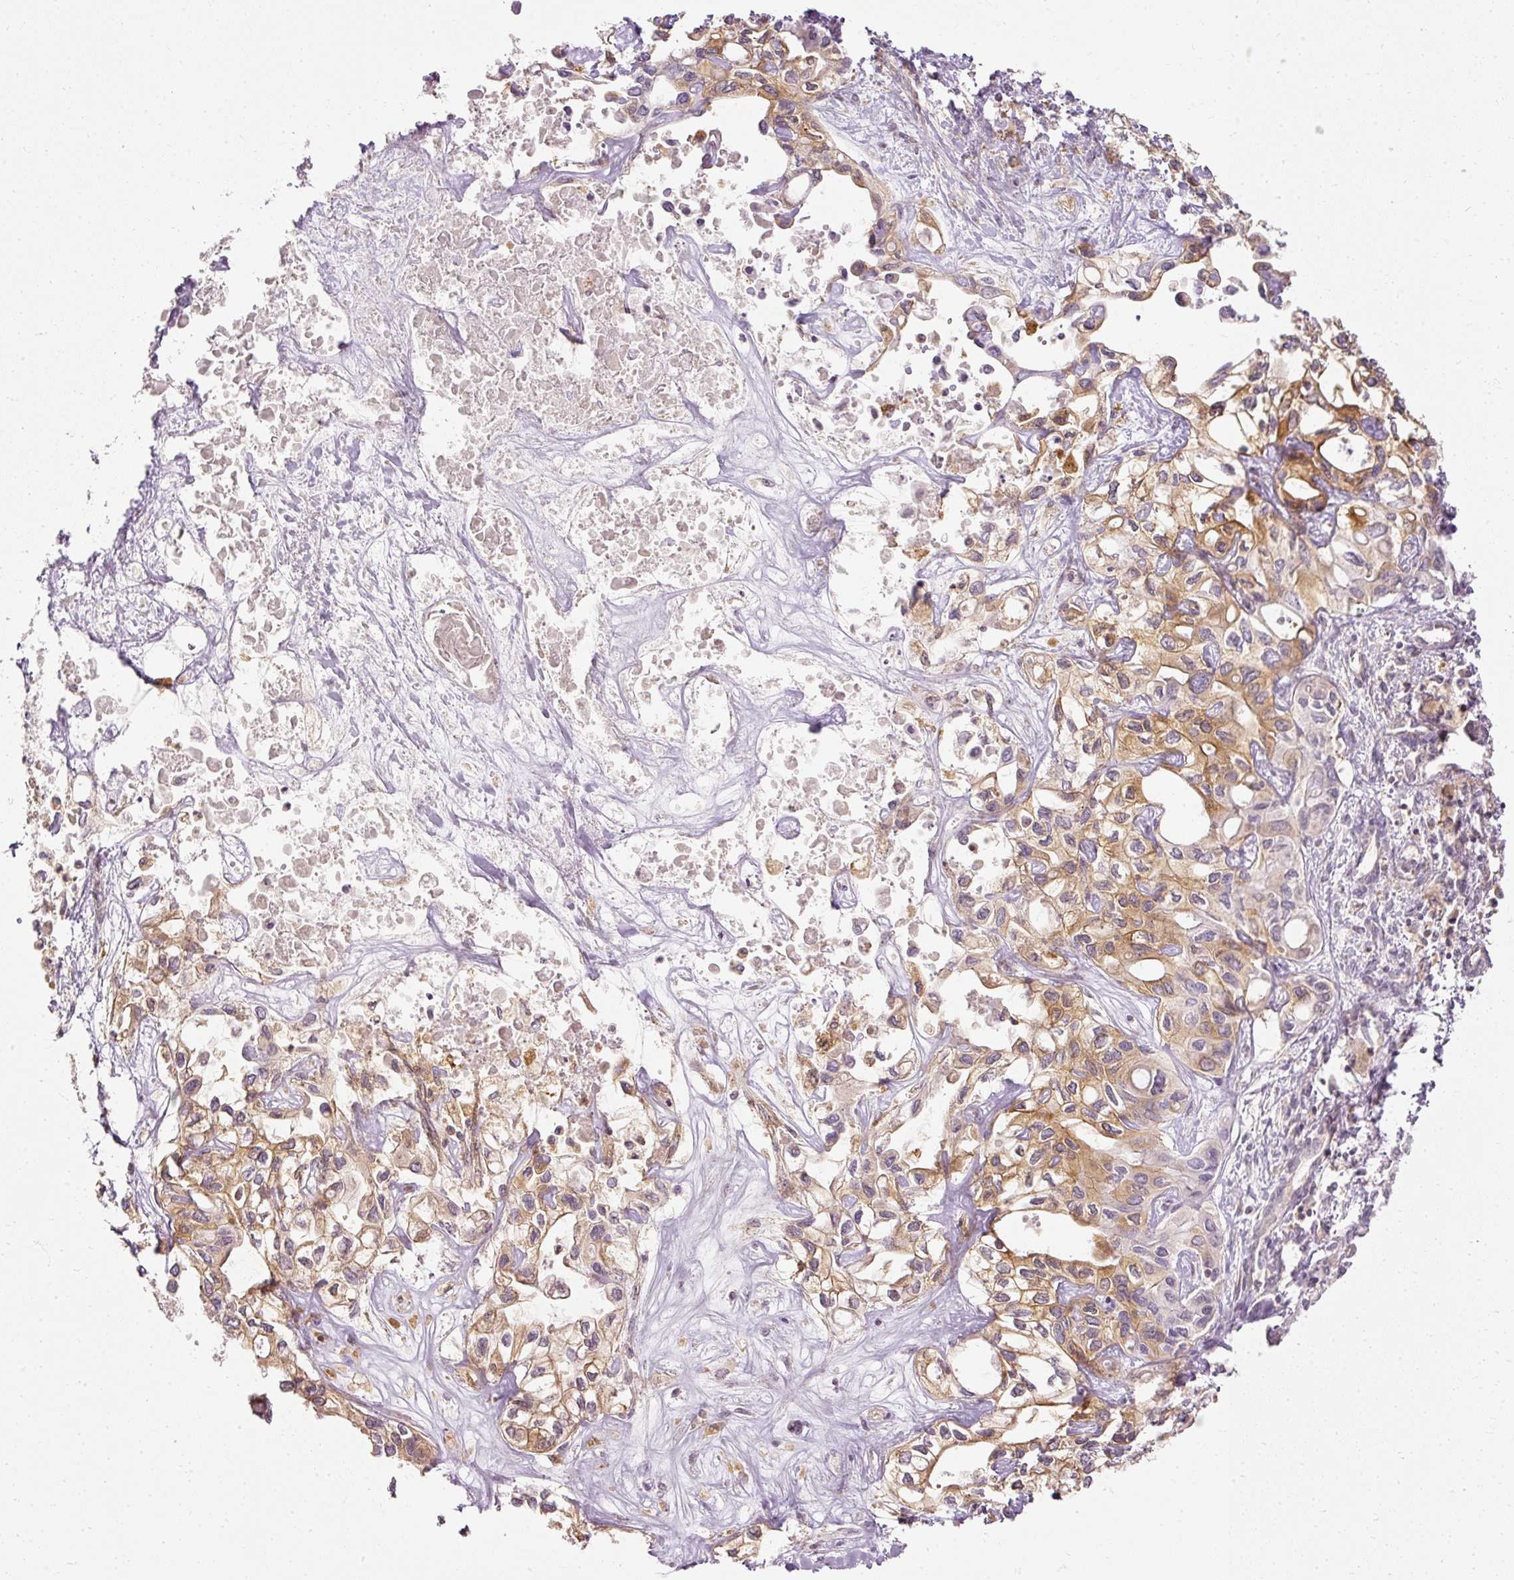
{"staining": {"intensity": "moderate", "quantity": ">75%", "location": "cytoplasmic/membranous"}, "tissue": "liver cancer", "cell_type": "Tumor cells", "image_type": "cancer", "snomed": [{"axis": "morphology", "description": "Cholangiocarcinoma"}, {"axis": "topography", "description": "Liver"}], "caption": "This histopathology image displays cholangiocarcinoma (liver) stained with IHC to label a protein in brown. The cytoplasmic/membranous of tumor cells show moderate positivity for the protein. Nuclei are counter-stained blue.", "gene": "ARMH3", "patient": {"sex": "female", "age": 64}}